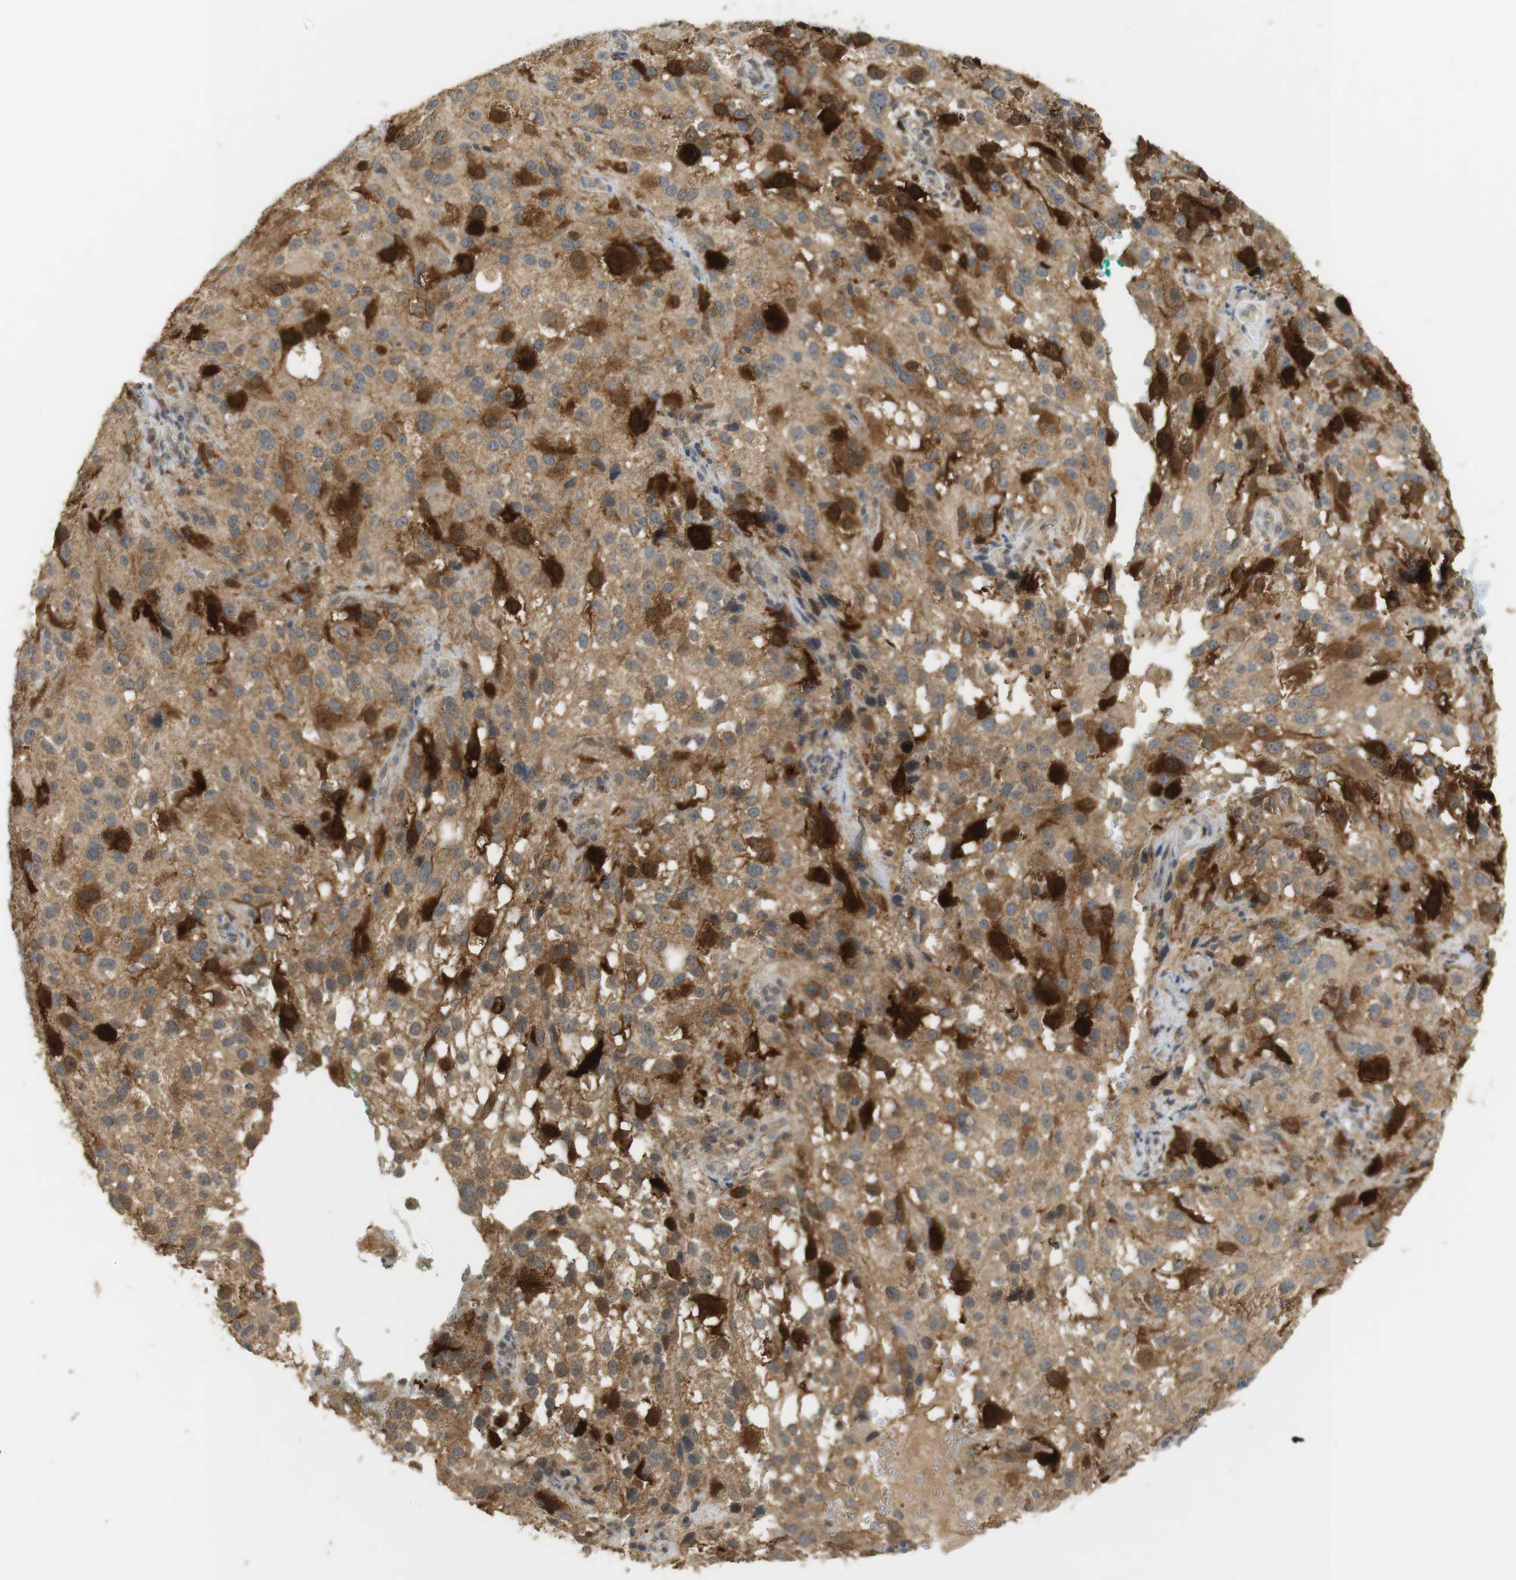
{"staining": {"intensity": "strong", "quantity": "<25%", "location": "cytoplasmic/membranous"}, "tissue": "melanoma", "cell_type": "Tumor cells", "image_type": "cancer", "snomed": [{"axis": "morphology", "description": "Necrosis, NOS"}, {"axis": "morphology", "description": "Malignant melanoma, NOS"}, {"axis": "topography", "description": "Skin"}], "caption": "This is an image of immunohistochemistry (IHC) staining of malignant melanoma, which shows strong staining in the cytoplasmic/membranous of tumor cells.", "gene": "TTK", "patient": {"sex": "female", "age": 87}}